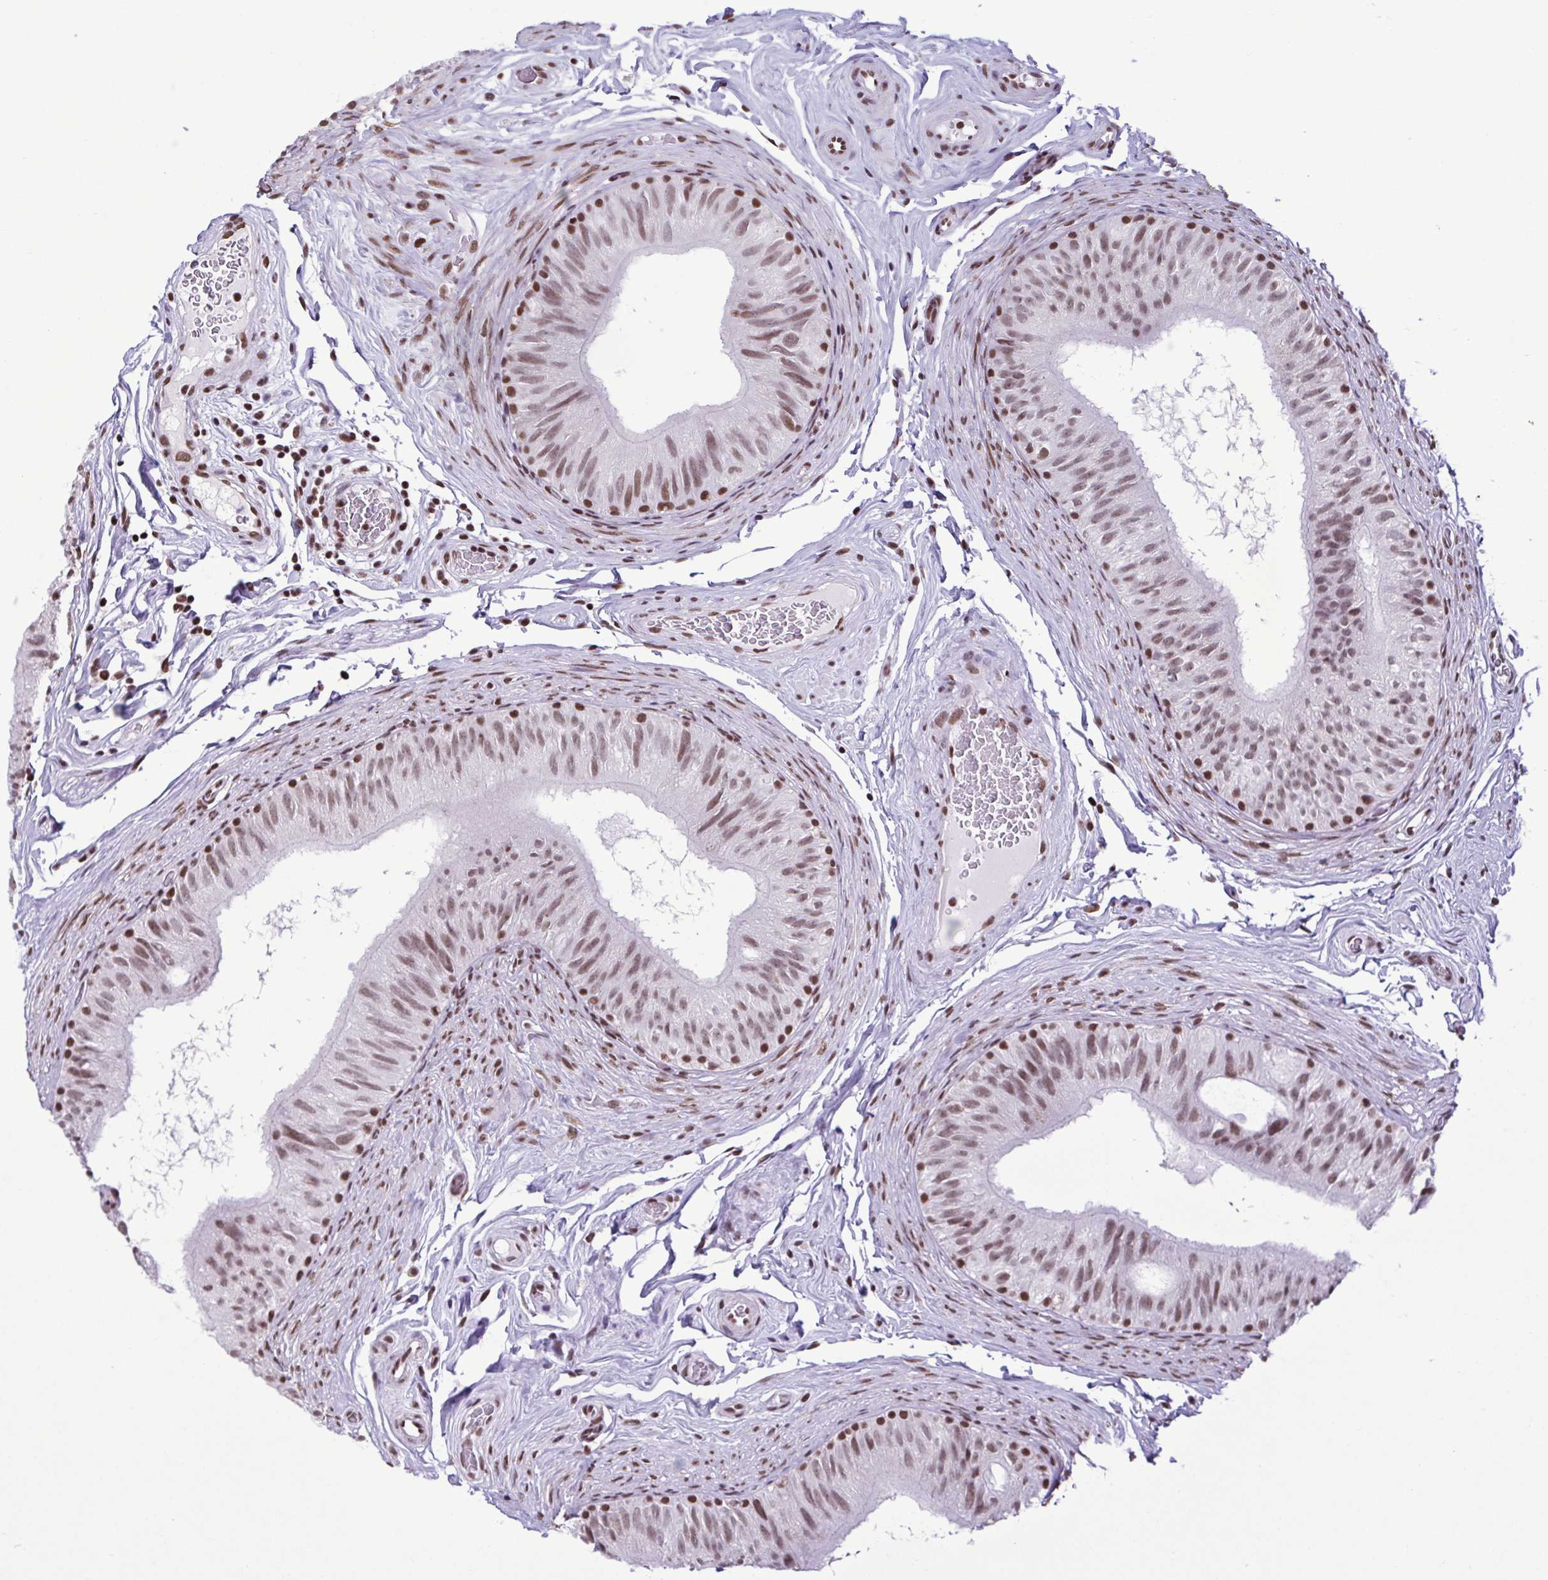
{"staining": {"intensity": "moderate", "quantity": "25%-75%", "location": "nuclear"}, "tissue": "epididymis", "cell_type": "Glandular cells", "image_type": "normal", "snomed": [{"axis": "morphology", "description": "Normal tissue, NOS"}, {"axis": "topography", "description": "Epididymis, spermatic cord, NOS"}, {"axis": "topography", "description": "Epididymis"}], "caption": "Immunohistochemistry (IHC) (DAB (3,3'-diaminobenzidine)) staining of unremarkable human epididymis exhibits moderate nuclear protein staining in about 25%-75% of glandular cells.", "gene": "TIMM21", "patient": {"sex": "male", "age": 31}}